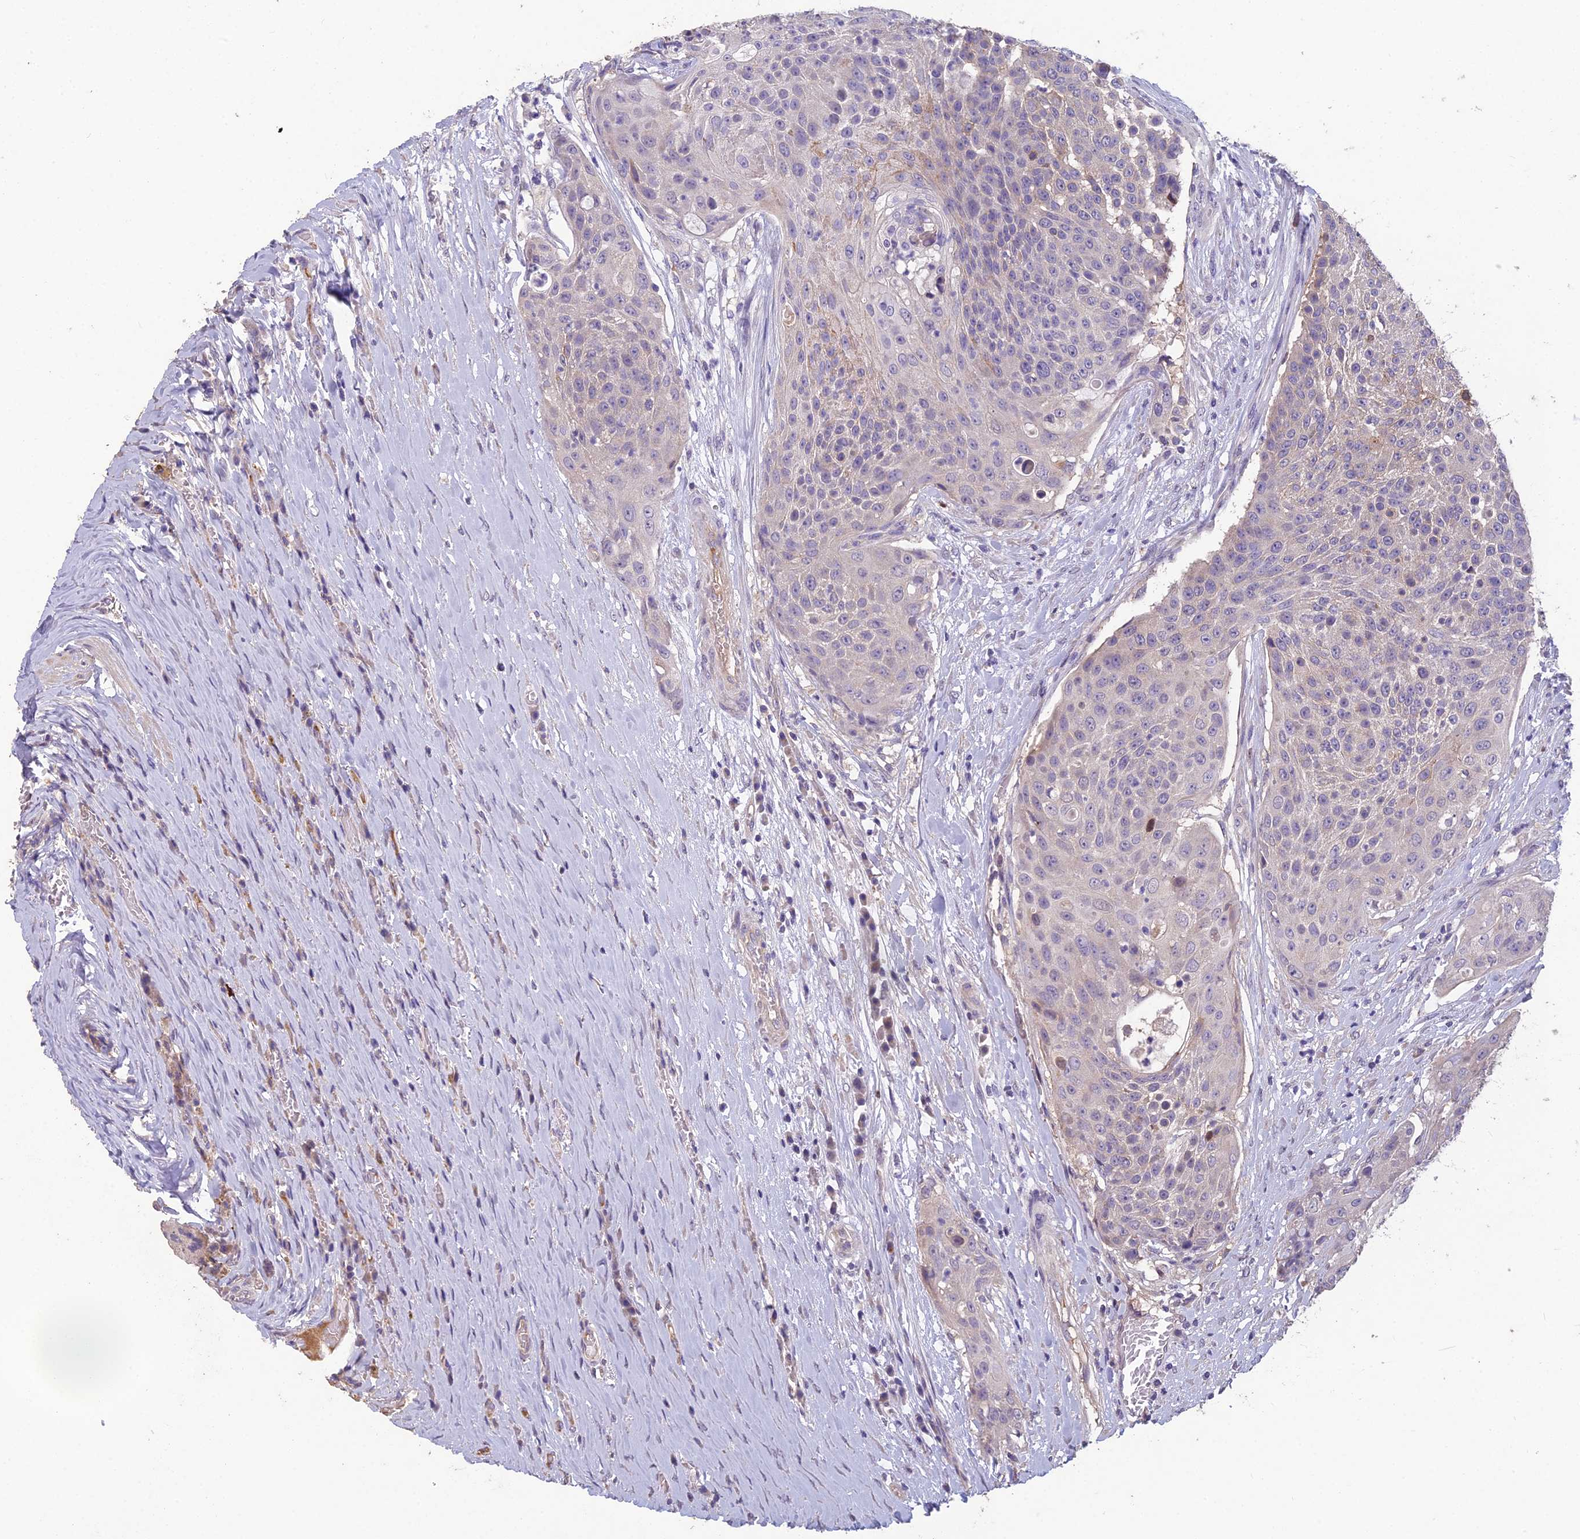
{"staining": {"intensity": "negative", "quantity": "none", "location": "none"}, "tissue": "urothelial cancer", "cell_type": "Tumor cells", "image_type": "cancer", "snomed": [{"axis": "morphology", "description": "Urothelial carcinoma, High grade"}, {"axis": "topography", "description": "Urinary bladder"}], "caption": "The photomicrograph exhibits no significant positivity in tumor cells of urothelial carcinoma (high-grade). (DAB (3,3'-diaminobenzidine) immunohistochemistry with hematoxylin counter stain).", "gene": "CEACAM16", "patient": {"sex": "female", "age": 63}}